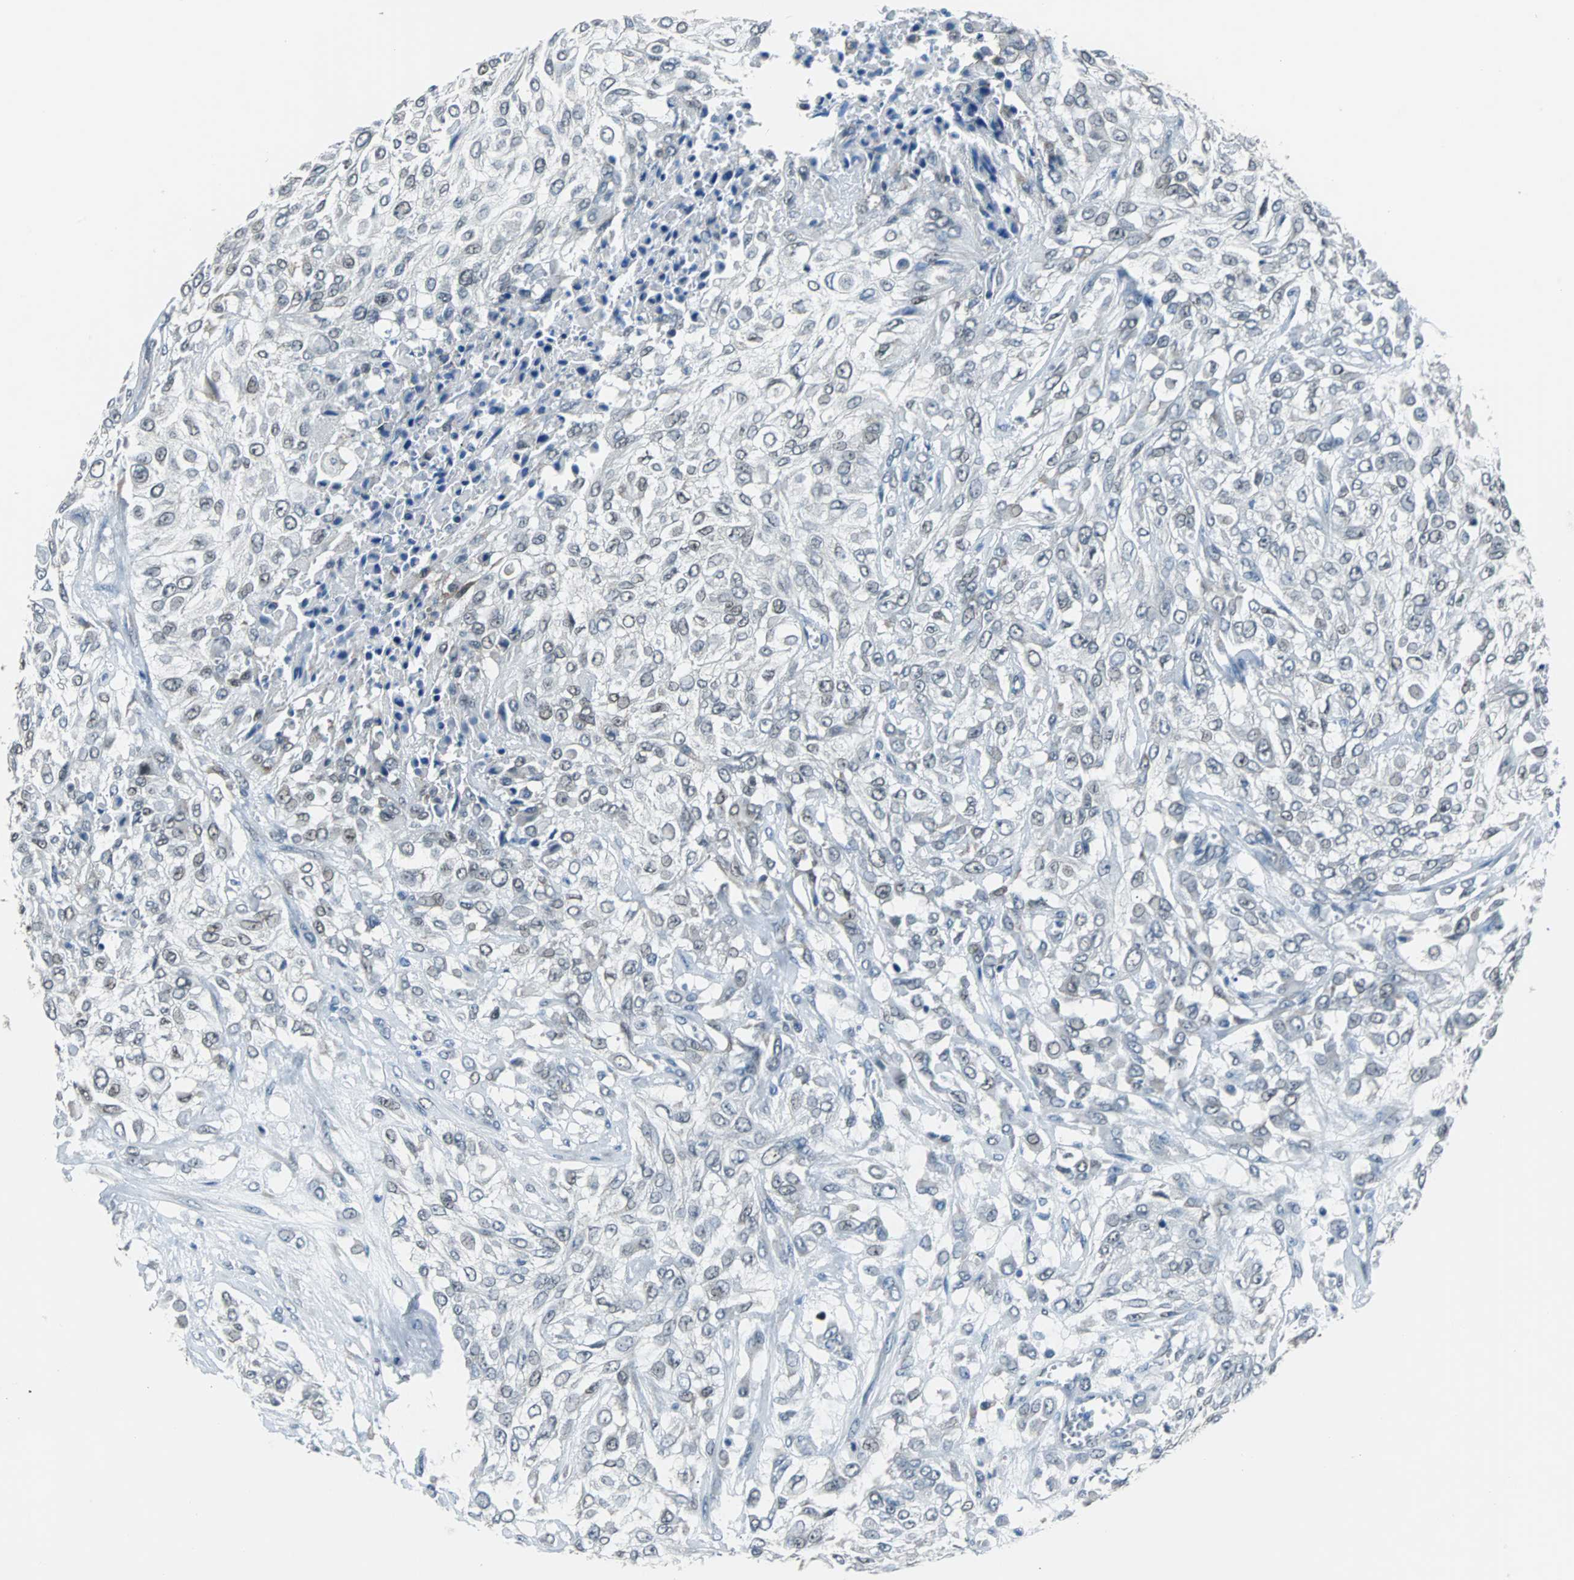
{"staining": {"intensity": "negative", "quantity": "none", "location": "none"}, "tissue": "urothelial cancer", "cell_type": "Tumor cells", "image_type": "cancer", "snomed": [{"axis": "morphology", "description": "Urothelial carcinoma, High grade"}, {"axis": "topography", "description": "Urinary bladder"}], "caption": "Urothelial cancer was stained to show a protein in brown. There is no significant expression in tumor cells.", "gene": "USP28", "patient": {"sex": "male", "age": 57}}